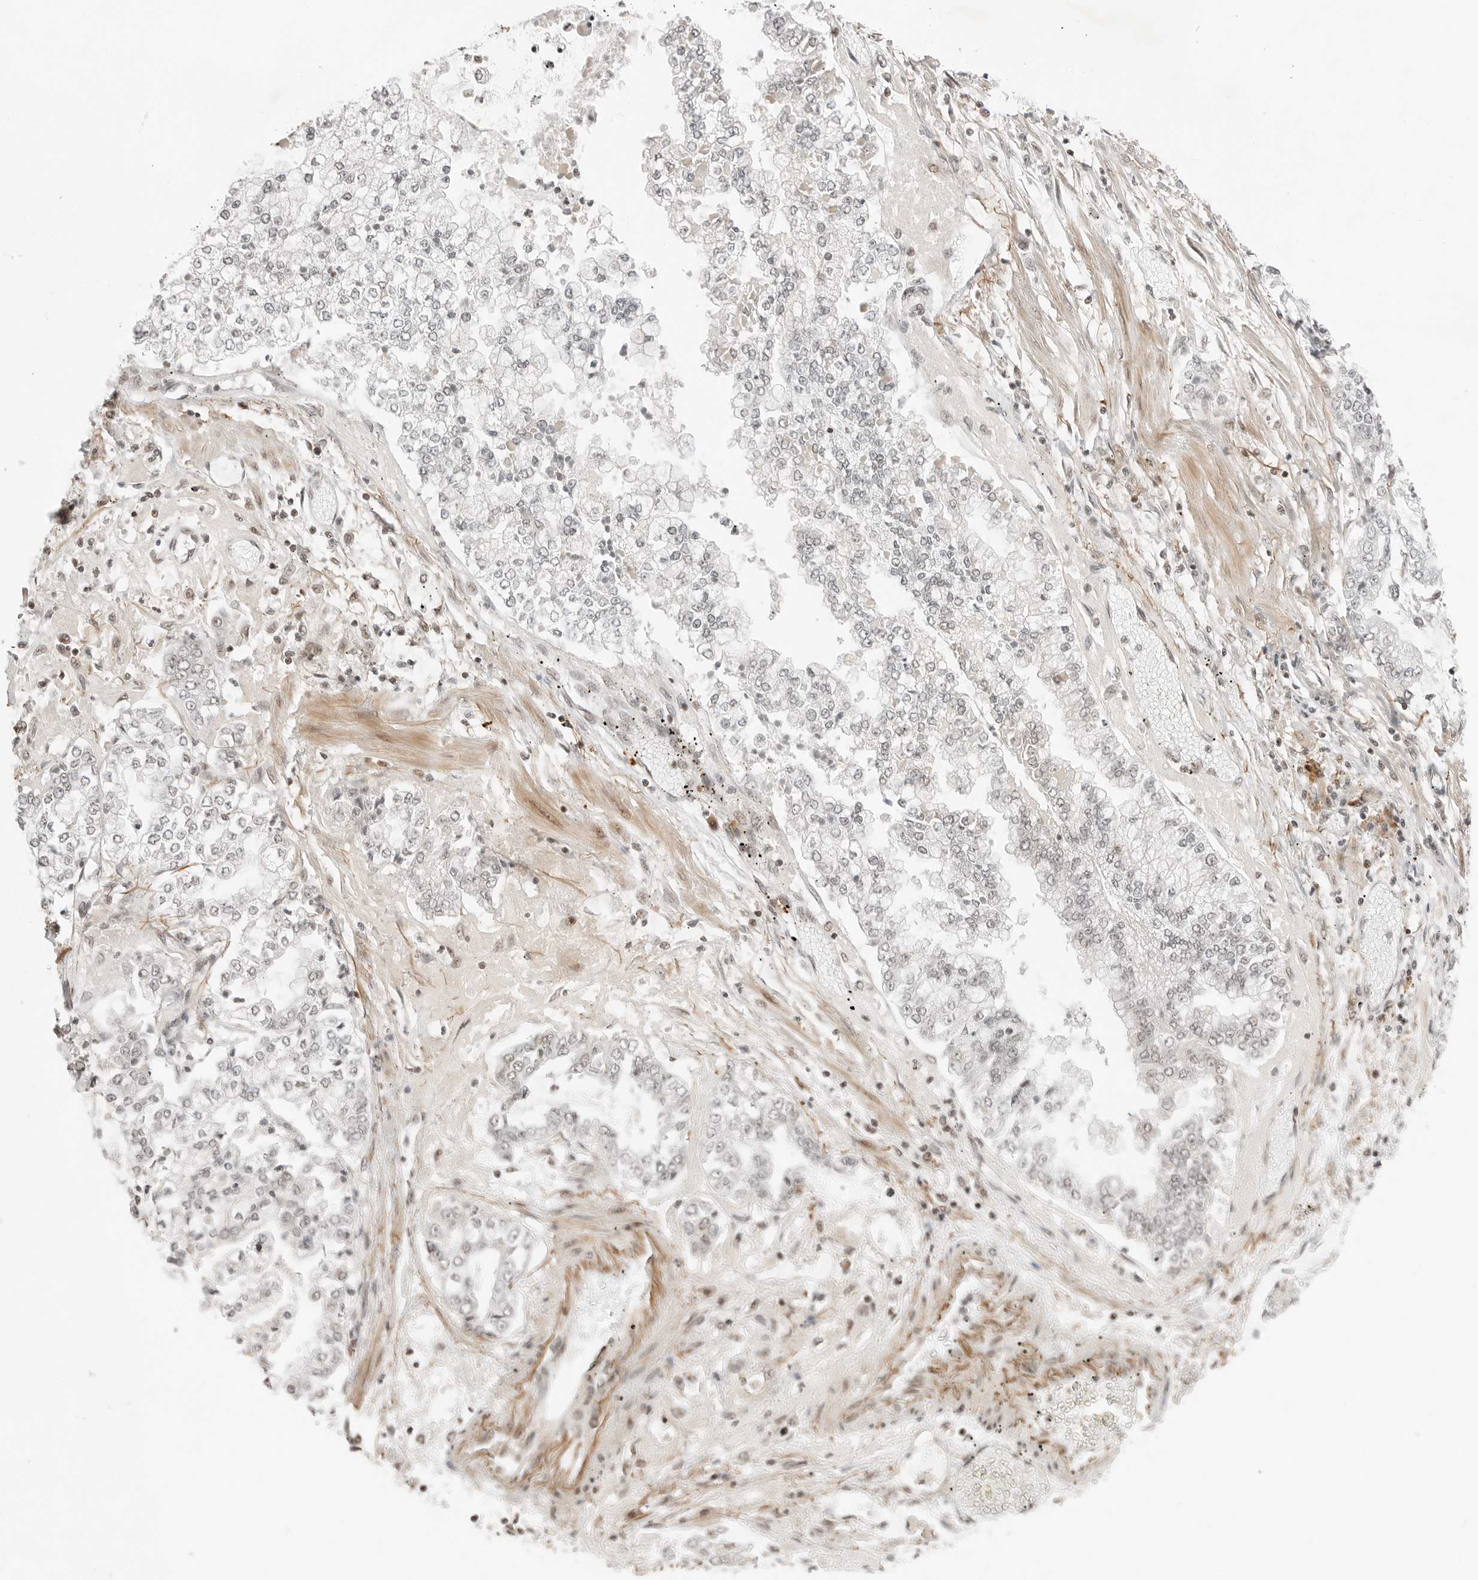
{"staining": {"intensity": "weak", "quantity": "<25%", "location": "nuclear"}, "tissue": "stomach cancer", "cell_type": "Tumor cells", "image_type": "cancer", "snomed": [{"axis": "morphology", "description": "Adenocarcinoma, NOS"}, {"axis": "topography", "description": "Stomach"}], "caption": "The histopathology image exhibits no staining of tumor cells in adenocarcinoma (stomach).", "gene": "CRTC2", "patient": {"sex": "male", "age": 76}}